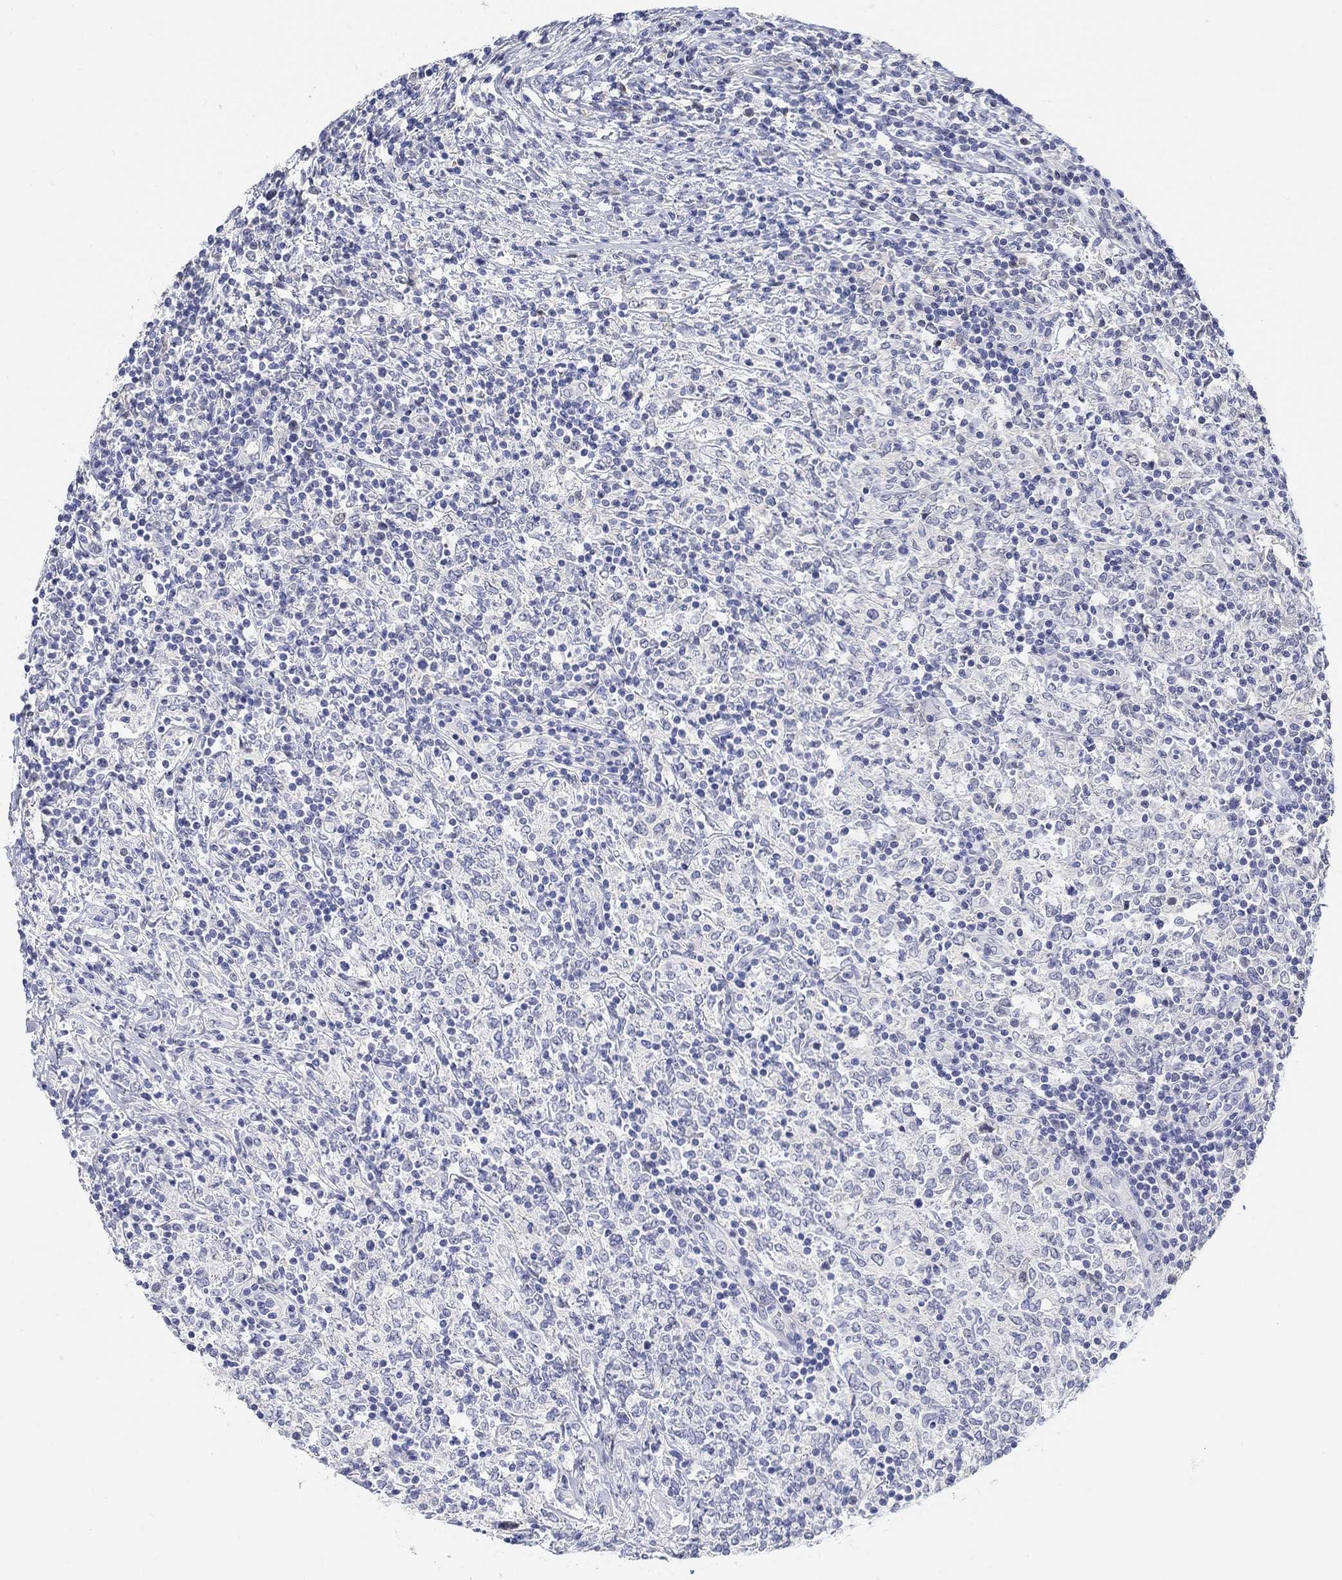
{"staining": {"intensity": "negative", "quantity": "none", "location": "none"}, "tissue": "lymphoma", "cell_type": "Tumor cells", "image_type": "cancer", "snomed": [{"axis": "morphology", "description": "Malignant lymphoma, non-Hodgkin's type, High grade"}, {"axis": "topography", "description": "Lymph node"}], "caption": "Immunohistochemical staining of human high-grade malignant lymphoma, non-Hodgkin's type displays no significant expression in tumor cells.", "gene": "SNTG2", "patient": {"sex": "female", "age": 84}}